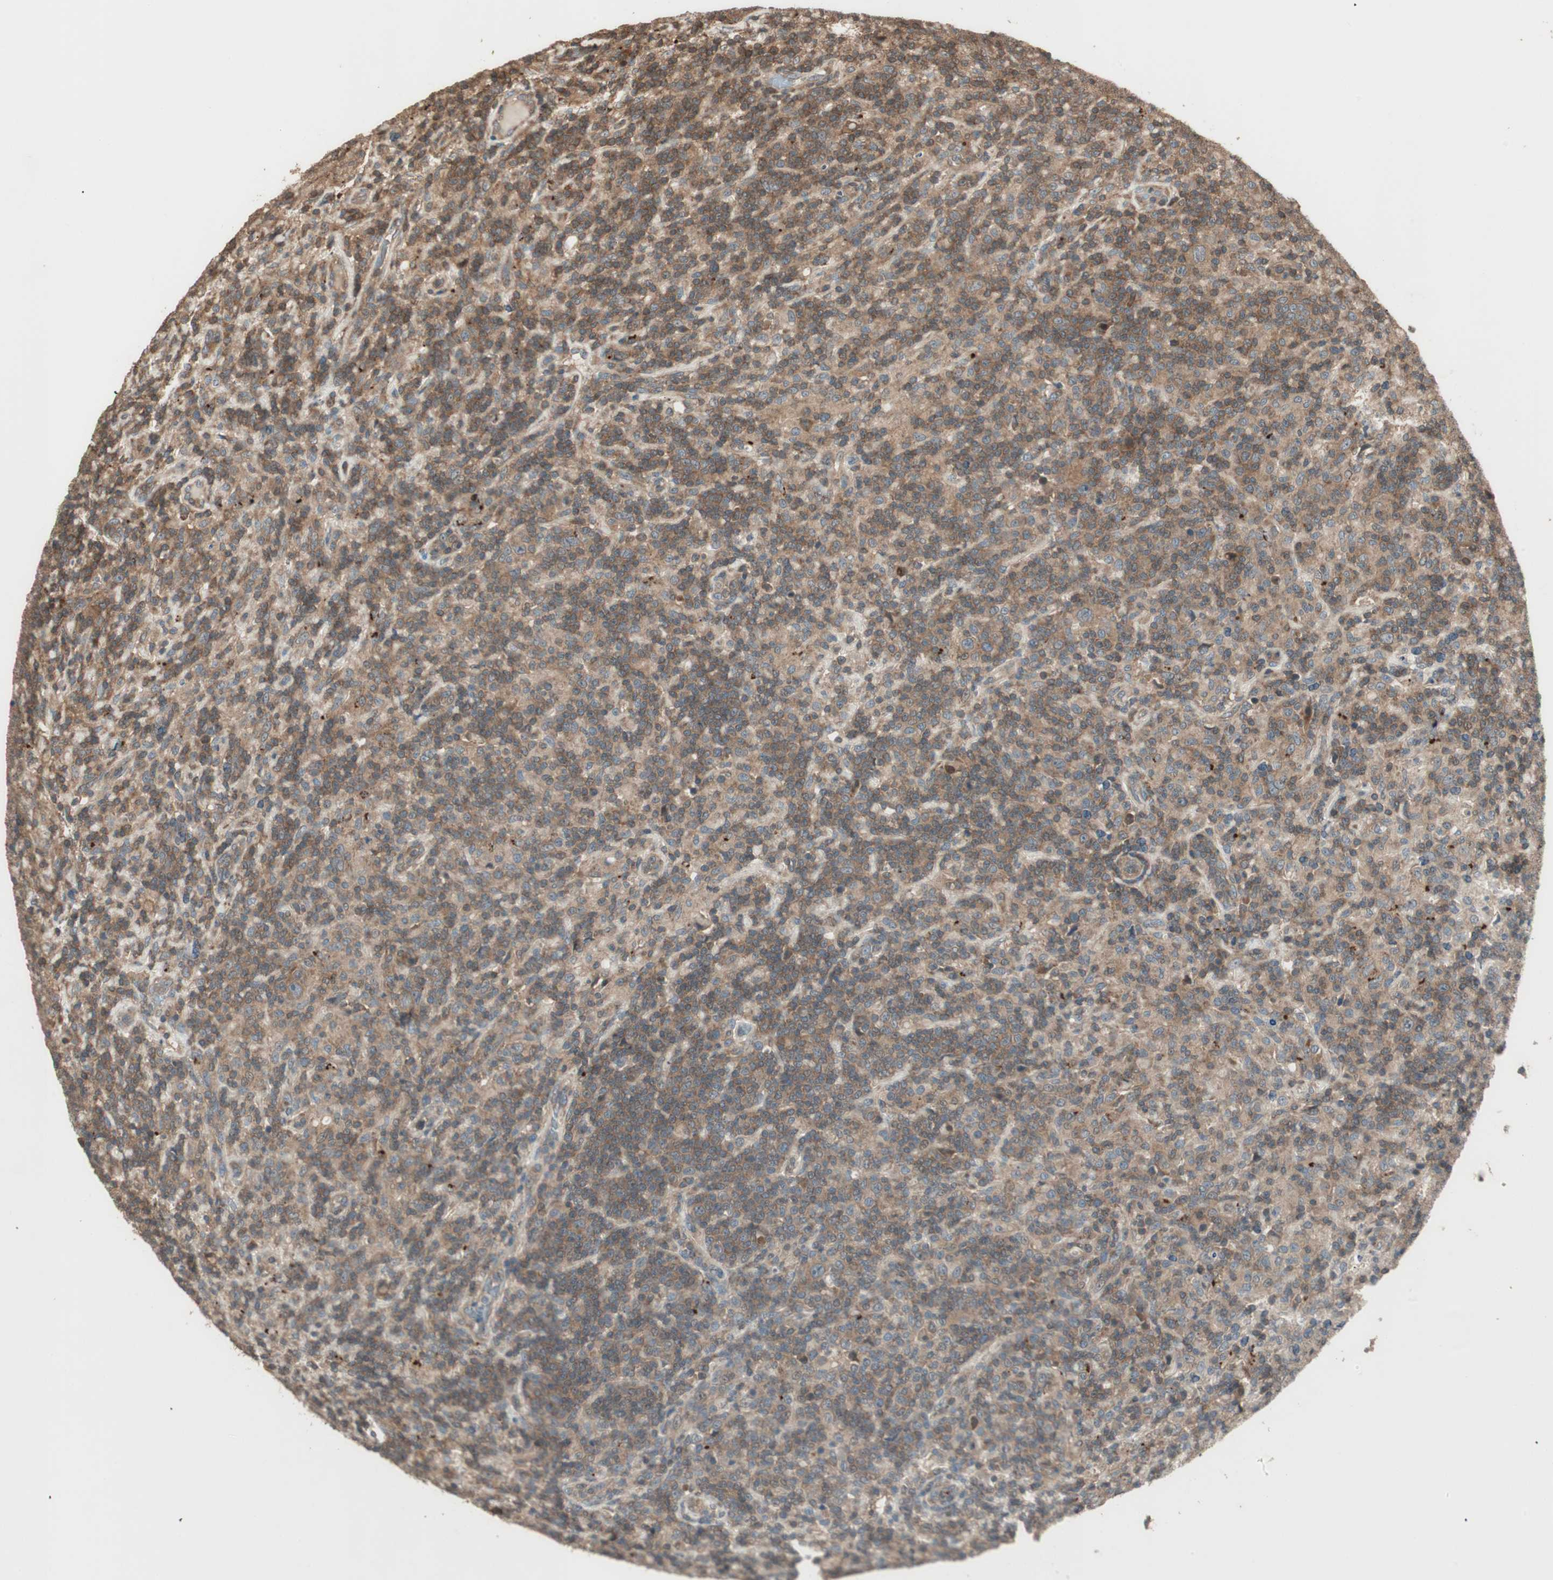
{"staining": {"intensity": "moderate", "quantity": ">75%", "location": "cytoplasmic/membranous"}, "tissue": "lymphoma", "cell_type": "Tumor cells", "image_type": "cancer", "snomed": [{"axis": "morphology", "description": "Hodgkin's disease, NOS"}, {"axis": "topography", "description": "Lymph node"}], "caption": "This is an image of IHC staining of lymphoma, which shows moderate positivity in the cytoplasmic/membranous of tumor cells.", "gene": "CNOT4", "patient": {"sex": "male", "age": 70}}